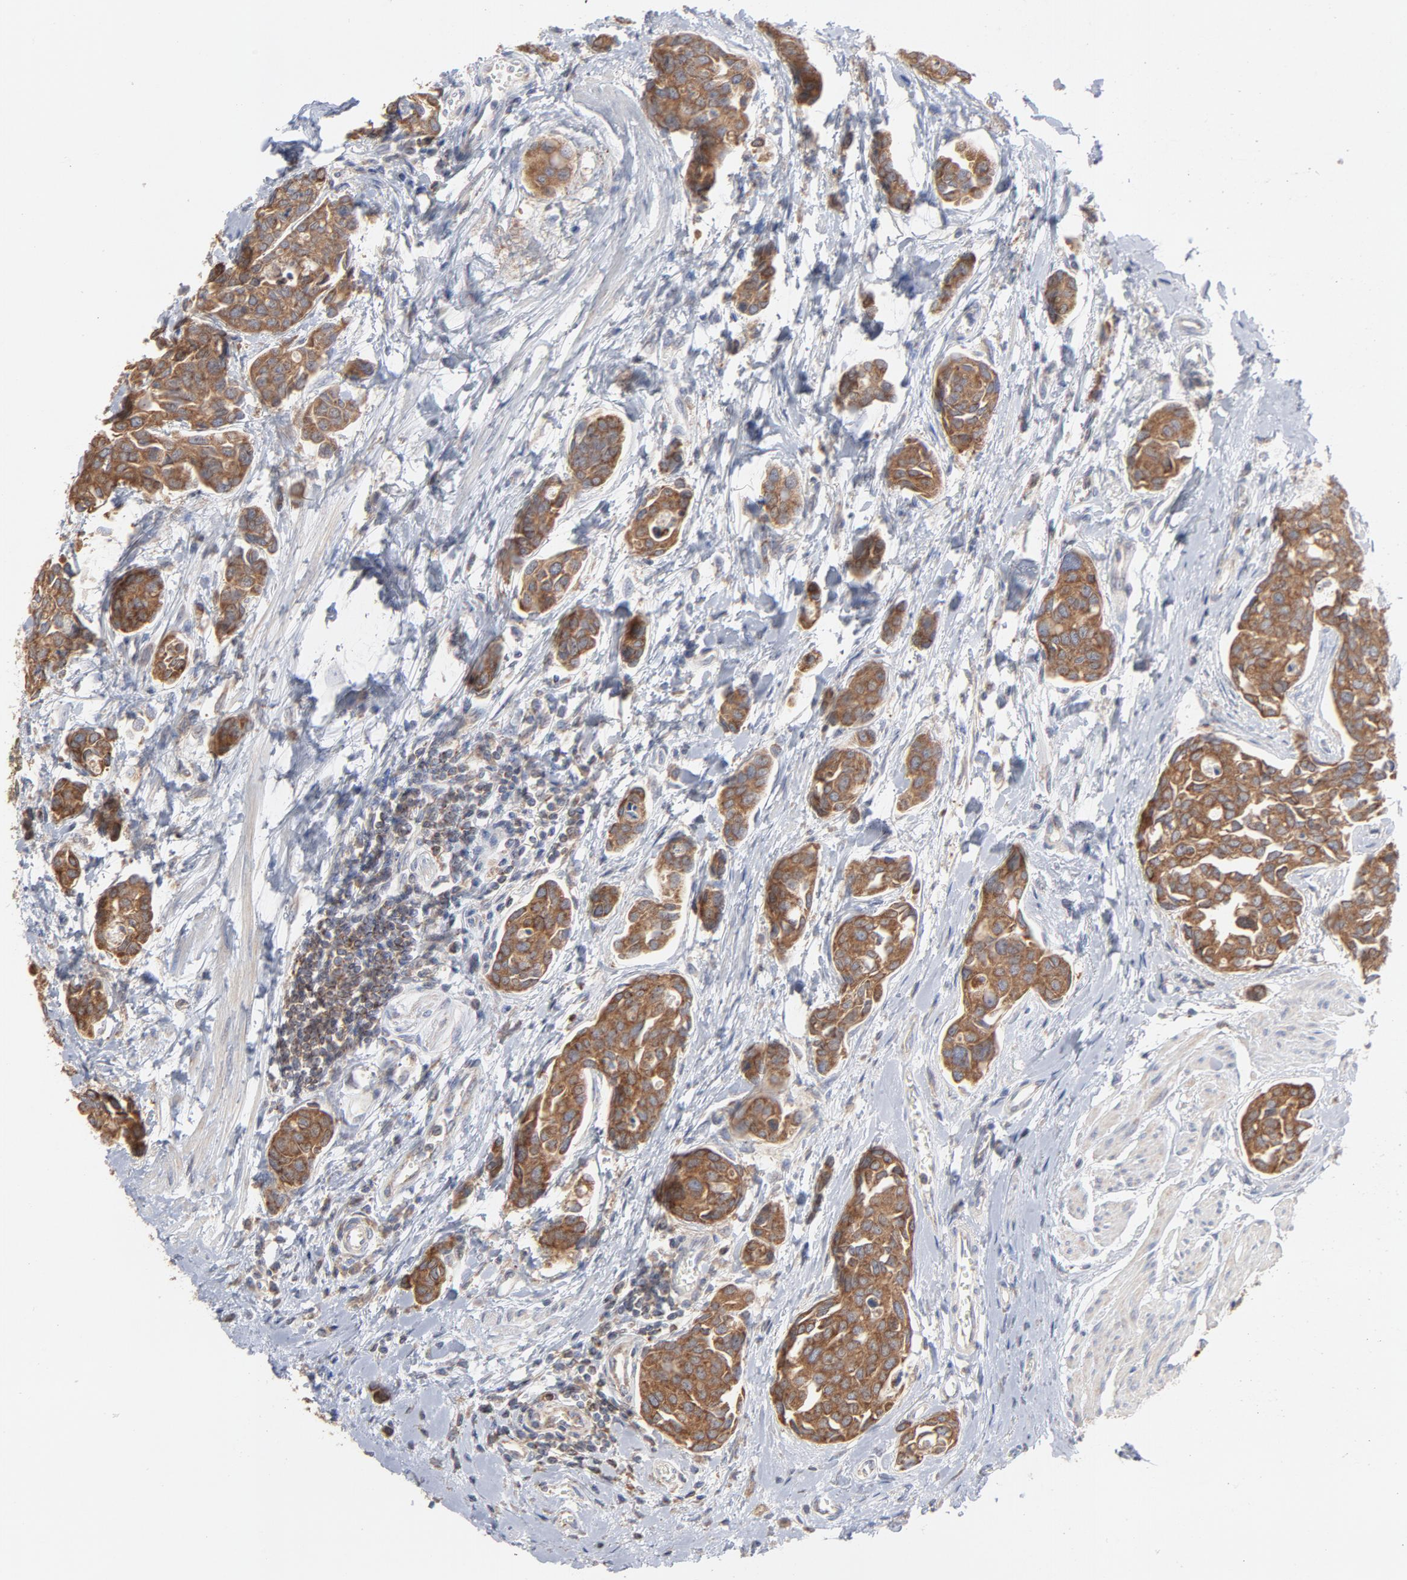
{"staining": {"intensity": "moderate", "quantity": ">75%", "location": "cytoplasmic/membranous"}, "tissue": "urothelial cancer", "cell_type": "Tumor cells", "image_type": "cancer", "snomed": [{"axis": "morphology", "description": "Urothelial carcinoma, High grade"}, {"axis": "topography", "description": "Urinary bladder"}], "caption": "Approximately >75% of tumor cells in human high-grade urothelial carcinoma display moderate cytoplasmic/membranous protein expression as visualized by brown immunohistochemical staining.", "gene": "PPFIBP2", "patient": {"sex": "male", "age": 78}}